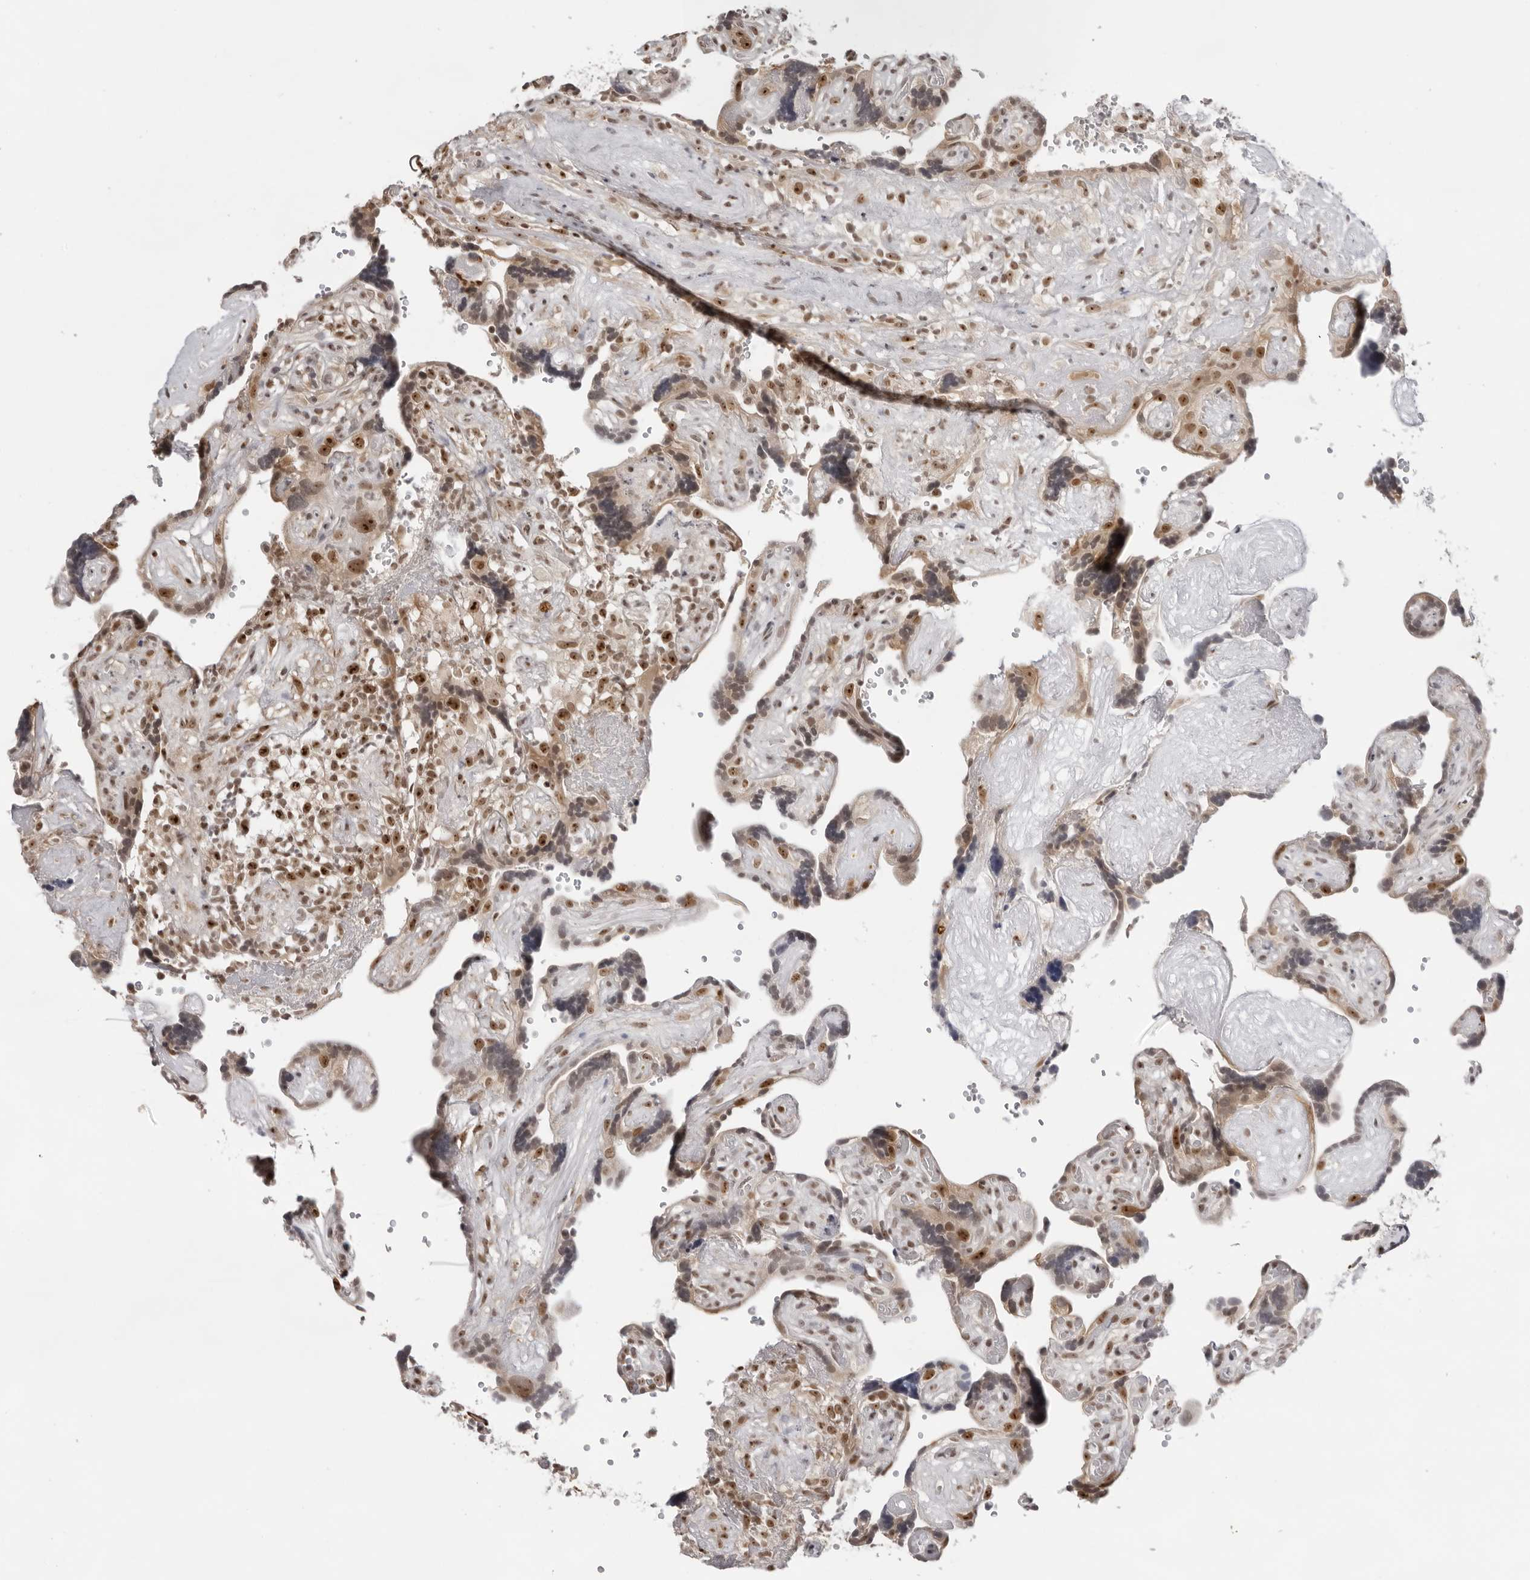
{"staining": {"intensity": "moderate", "quantity": ">75%", "location": "nuclear"}, "tissue": "placenta", "cell_type": "Decidual cells", "image_type": "normal", "snomed": [{"axis": "morphology", "description": "Normal tissue, NOS"}, {"axis": "topography", "description": "Placenta"}], "caption": "This photomicrograph displays benign placenta stained with IHC to label a protein in brown. The nuclear of decidual cells show moderate positivity for the protein. Nuclei are counter-stained blue.", "gene": "EXOSC10", "patient": {"sex": "female", "age": 30}}